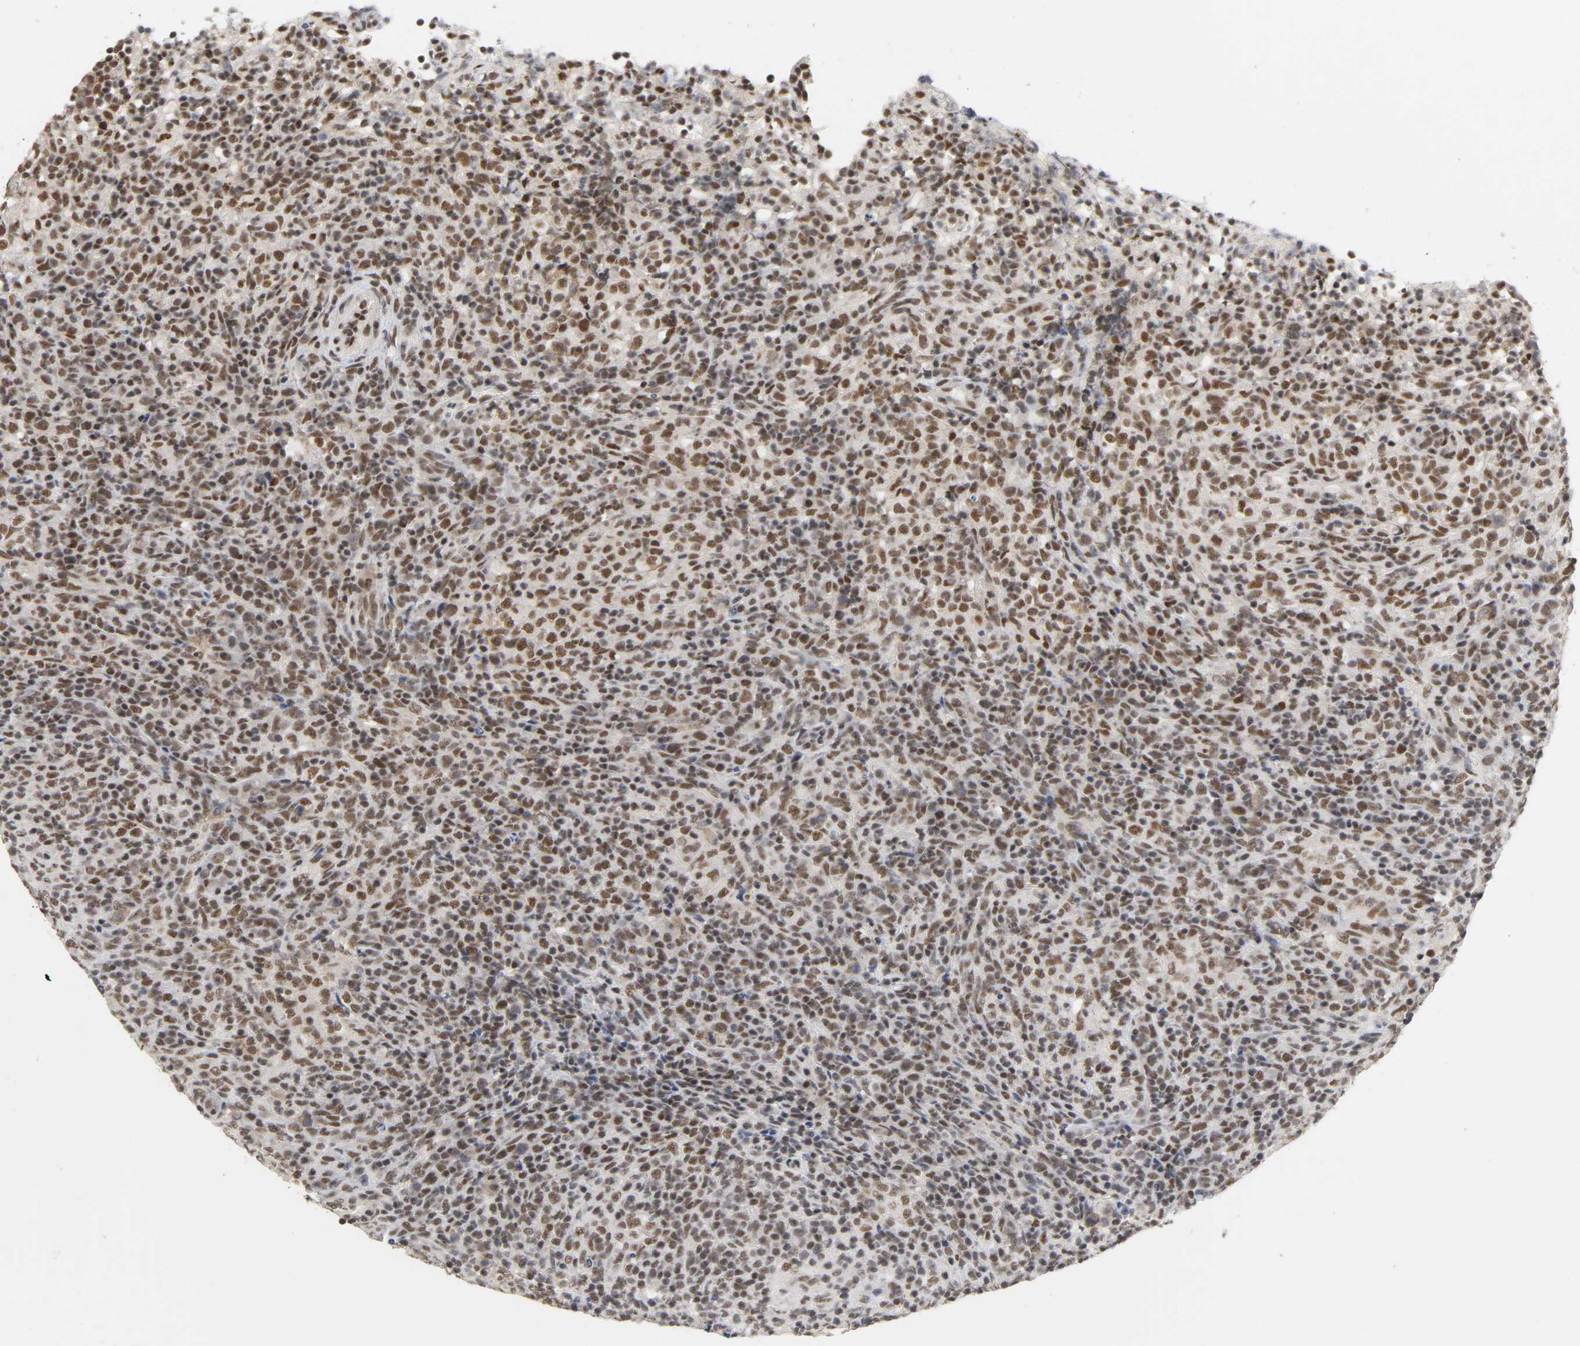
{"staining": {"intensity": "moderate", "quantity": ">75%", "location": "nuclear"}, "tissue": "lymphoma", "cell_type": "Tumor cells", "image_type": "cancer", "snomed": [{"axis": "morphology", "description": "Malignant lymphoma, non-Hodgkin's type, High grade"}, {"axis": "topography", "description": "Lymph node"}], "caption": "Immunohistochemistry micrograph of neoplastic tissue: malignant lymphoma, non-Hodgkin's type (high-grade) stained using immunohistochemistry displays medium levels of moderate protein expression localized specifically in the nuclear of tumor cells, appearing as a nuclear brown color.", "gene": "NCOA6", "patient": {"sex": "female", "age": 76}}